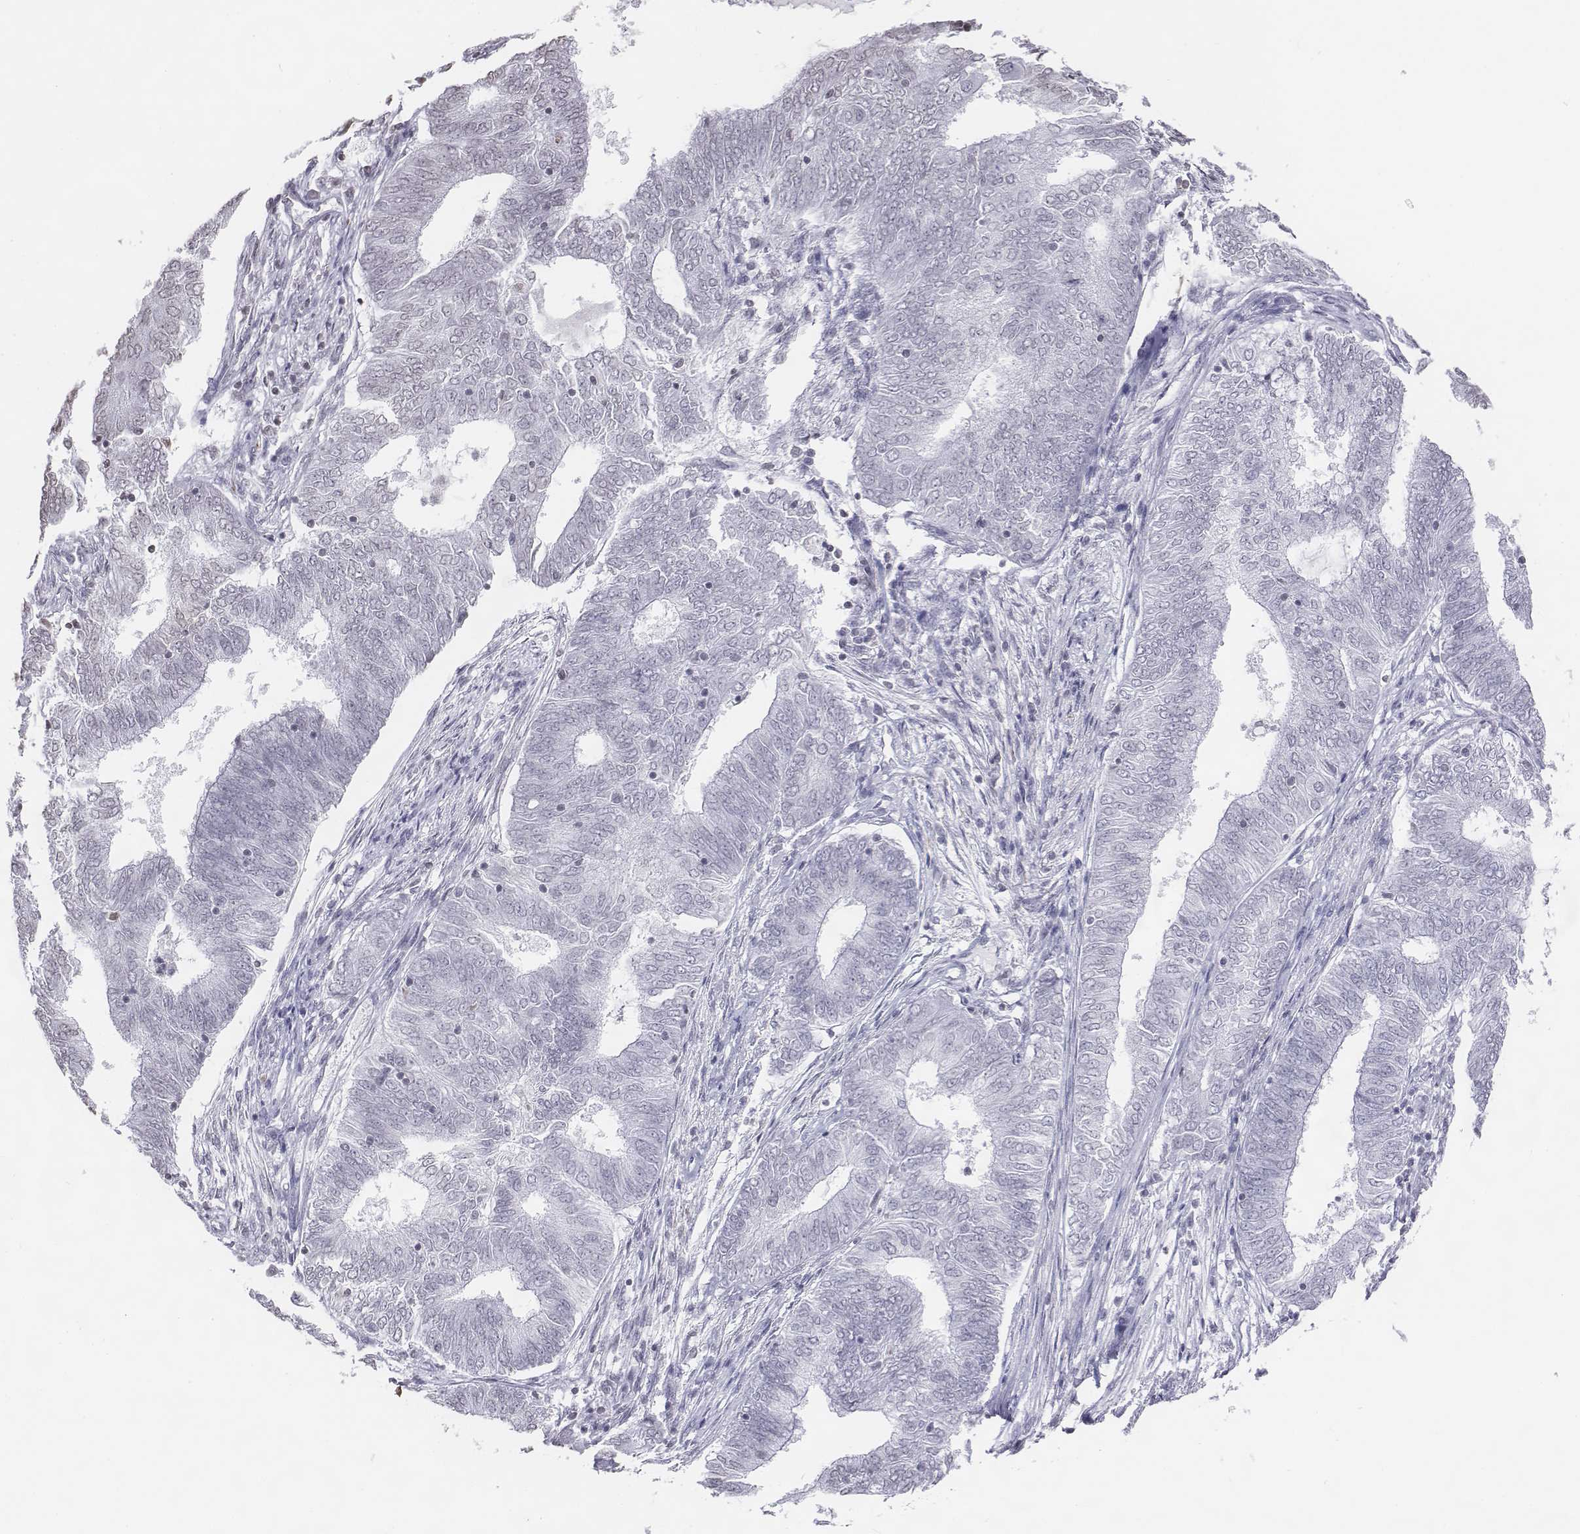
{"staining": {"intensity": "negative", "quantity": "none", "location": "none"}, "tissue": "endometrial cancer", "cell_type": "Tumor cells", "image_type": "cancer", "snomed": [{"axis": "morphology", "description": "Adenocarcinoma, NOS"}, {"axis": "topography", "description": "Endometrium"}], "caption": "Histopathology image shows no protein staining in tumor cells of endometrial cancer tissue.", "gene": "BARHL1", "patient": {"sex": "female", "age": 62}}